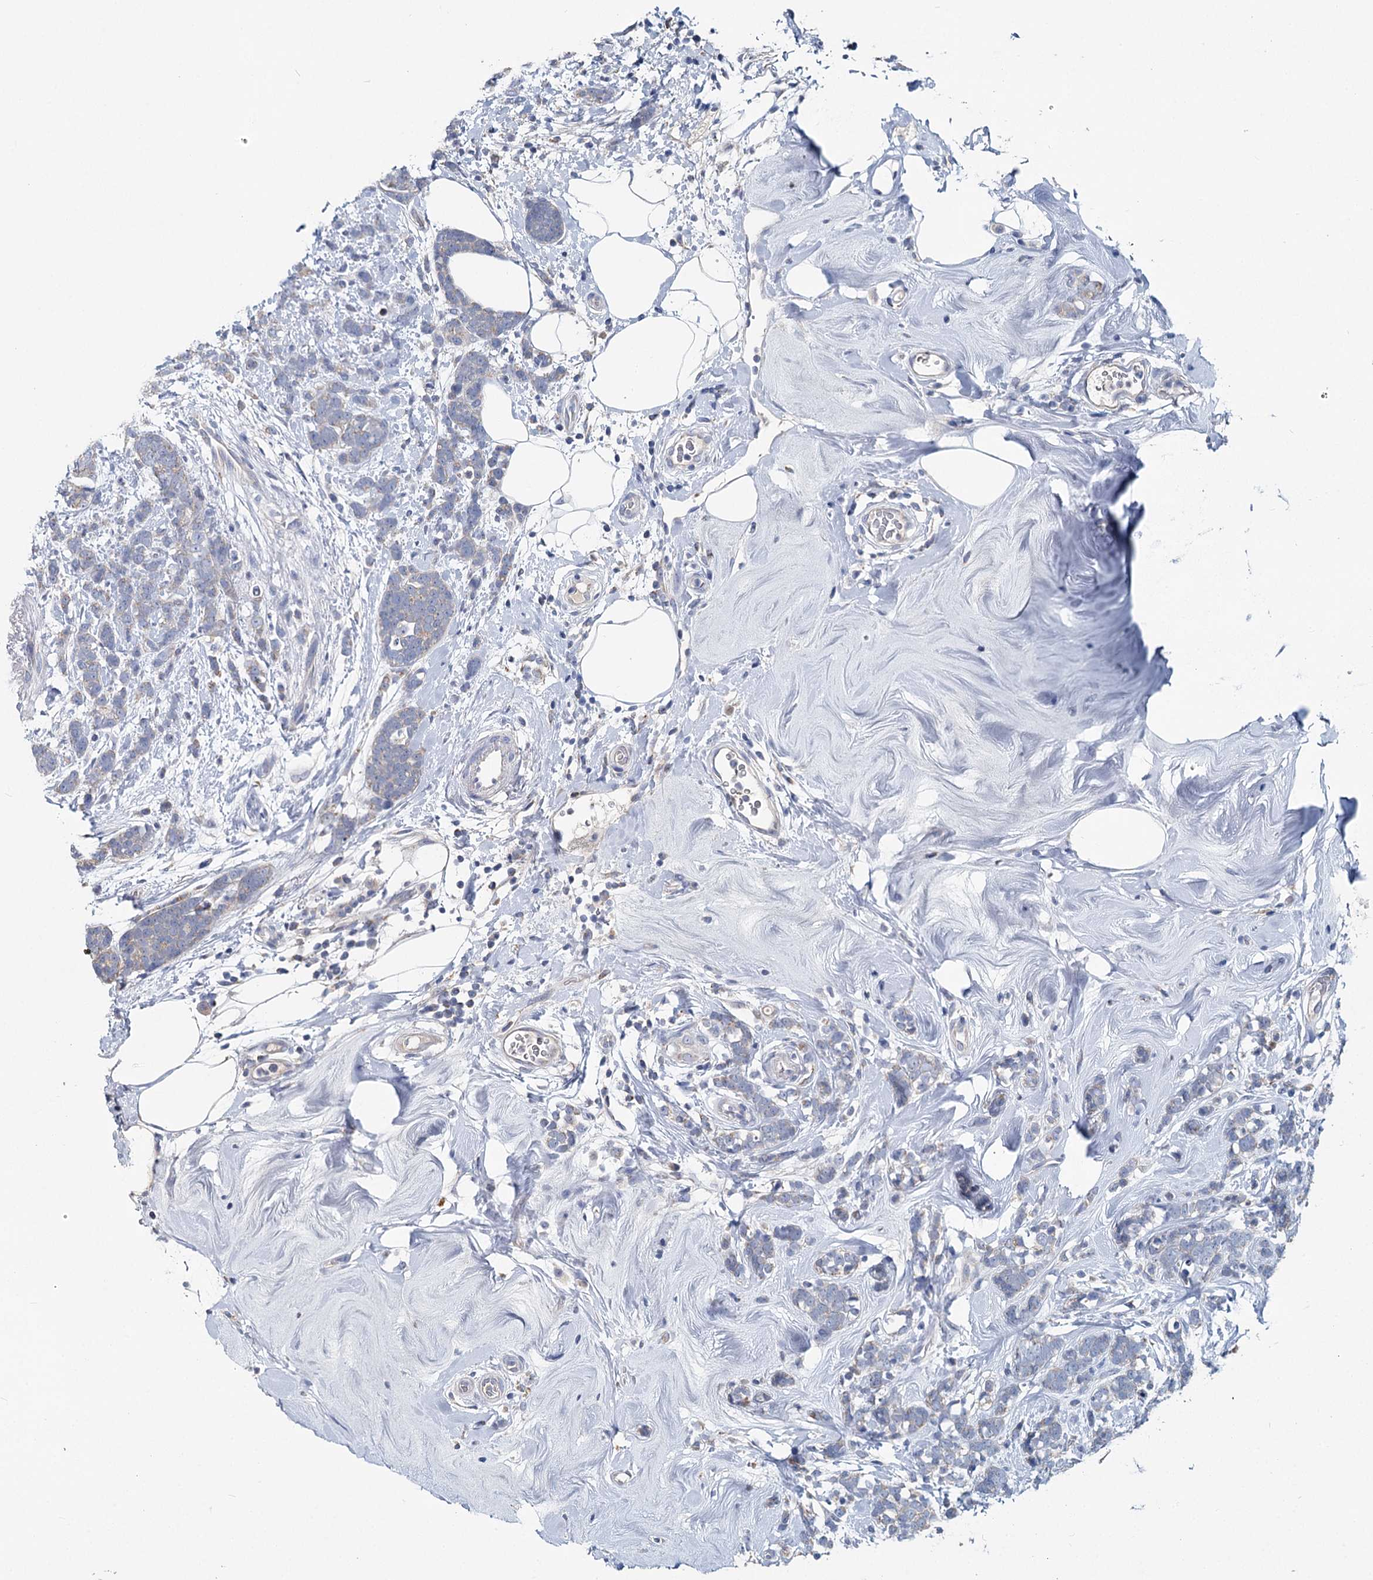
{"staining": {"intensity": "negative", "quantity": "none", "location": "none"}, "tissue": "breast cancer", "cell_type": "Tumor cells", "image_type": "cancer", "snomed": [{"axis": "morphology", "description": "Lobular carcinoma"}, {"axis": "topography", "description": "Breast"}], "caption": "A photomicrograph of human breast cancer (lobular carcinoma) is negative for staining in tumor cells. (DAB (3,3'-diaminobenzidine) immunohistochemistry (IHC) with hematoxylin counter stain).", "gene": "ANKRD16", "patient": {"sex": "female", "age": 58}}